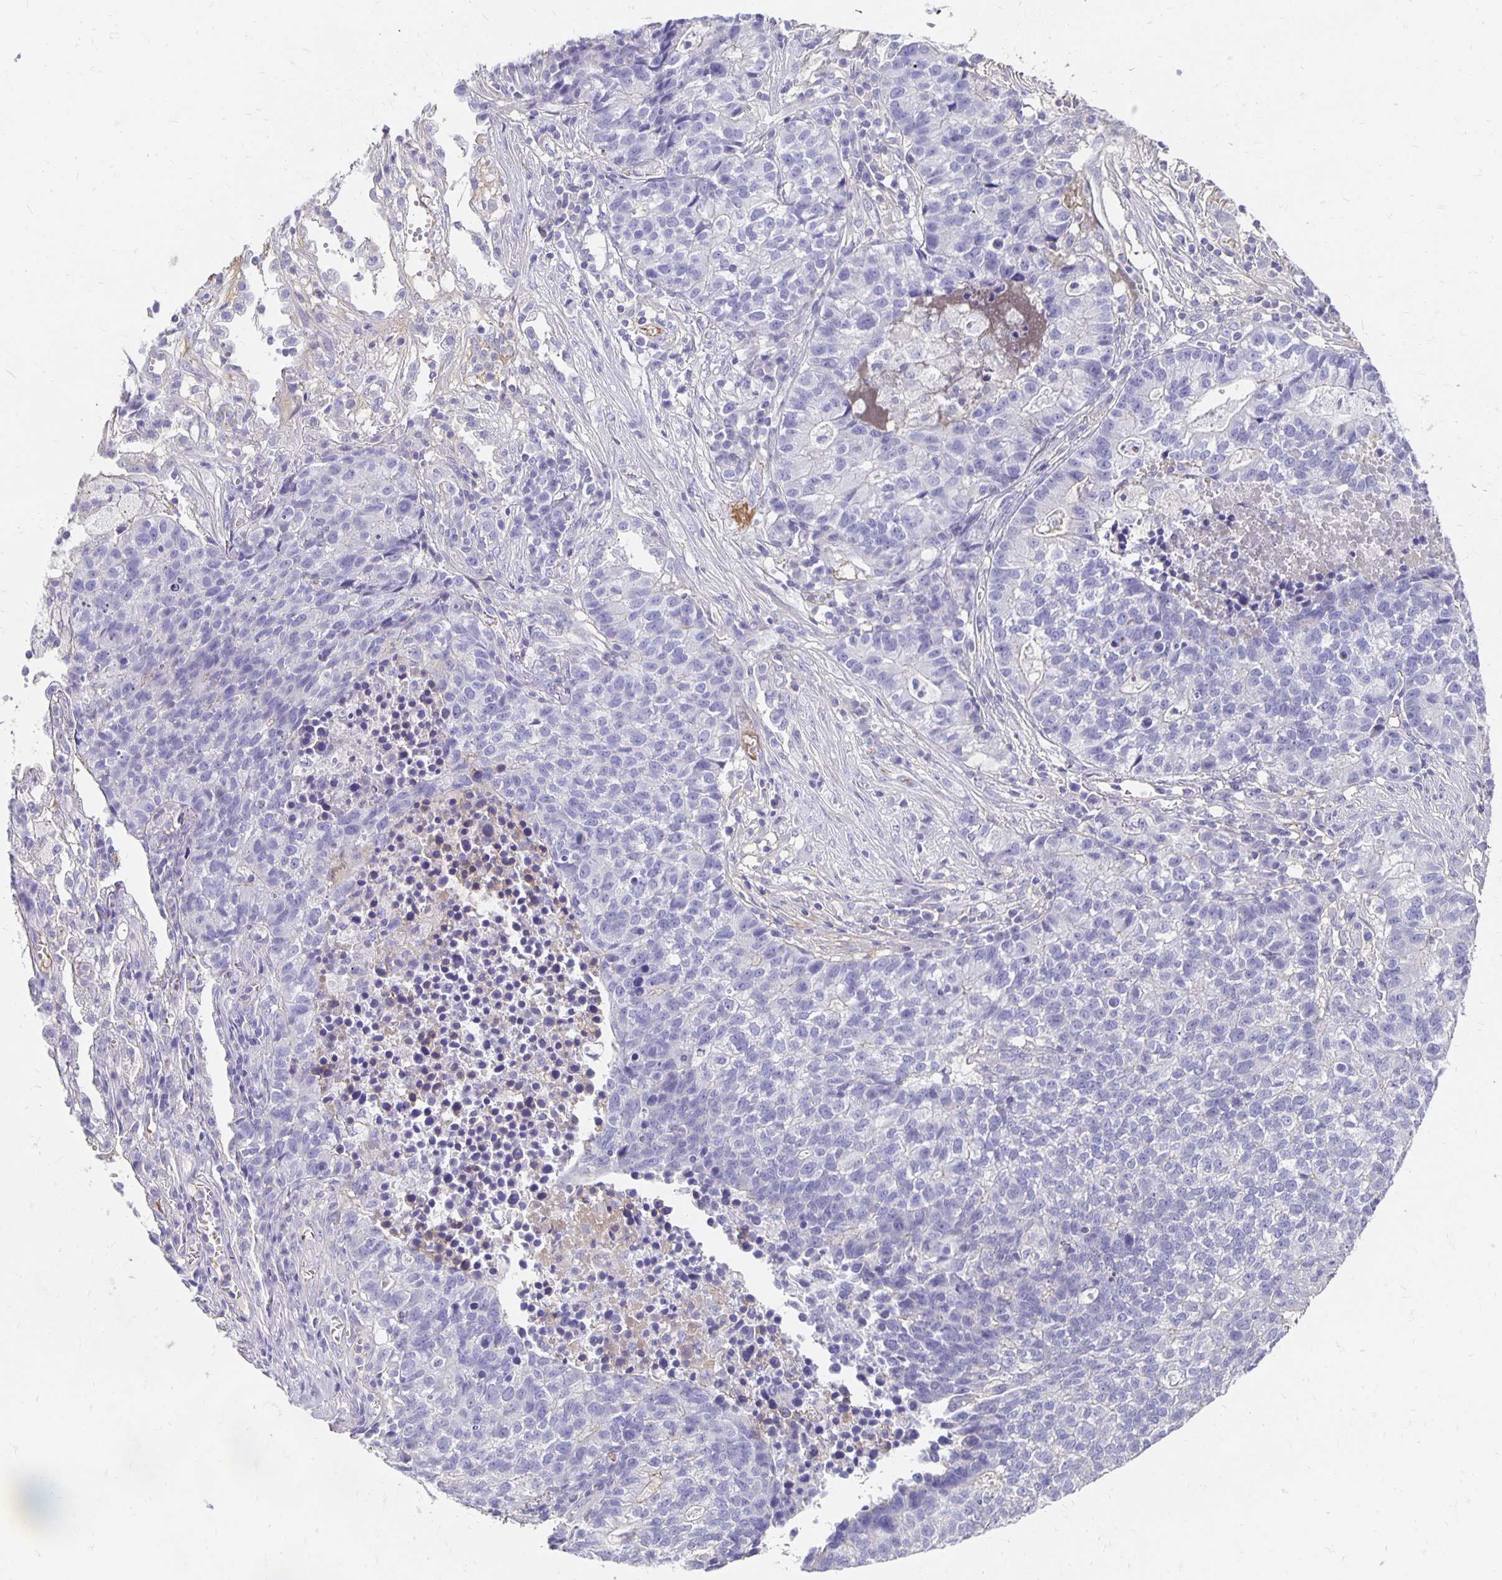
{"staining": {"intensity": "negative", "quantity": "none", "location": "none"}, "tissue": "lung cancer", "cell_type": "Tumor cells", "image_type": "cancer", "snomed": [{"axis": "morphology", "description": "Adenocarcinoma, NOS"}, {"axis": "topography", "description": "Lung"}], "caption": "This is a photomicrograph of immunohistochemistry (IHC) staining of lung cancer (adenocarcinoma), which shows no expression in tumor cells.", "gene": "APOB", "patient": {"sex": "male", "age": 57}}